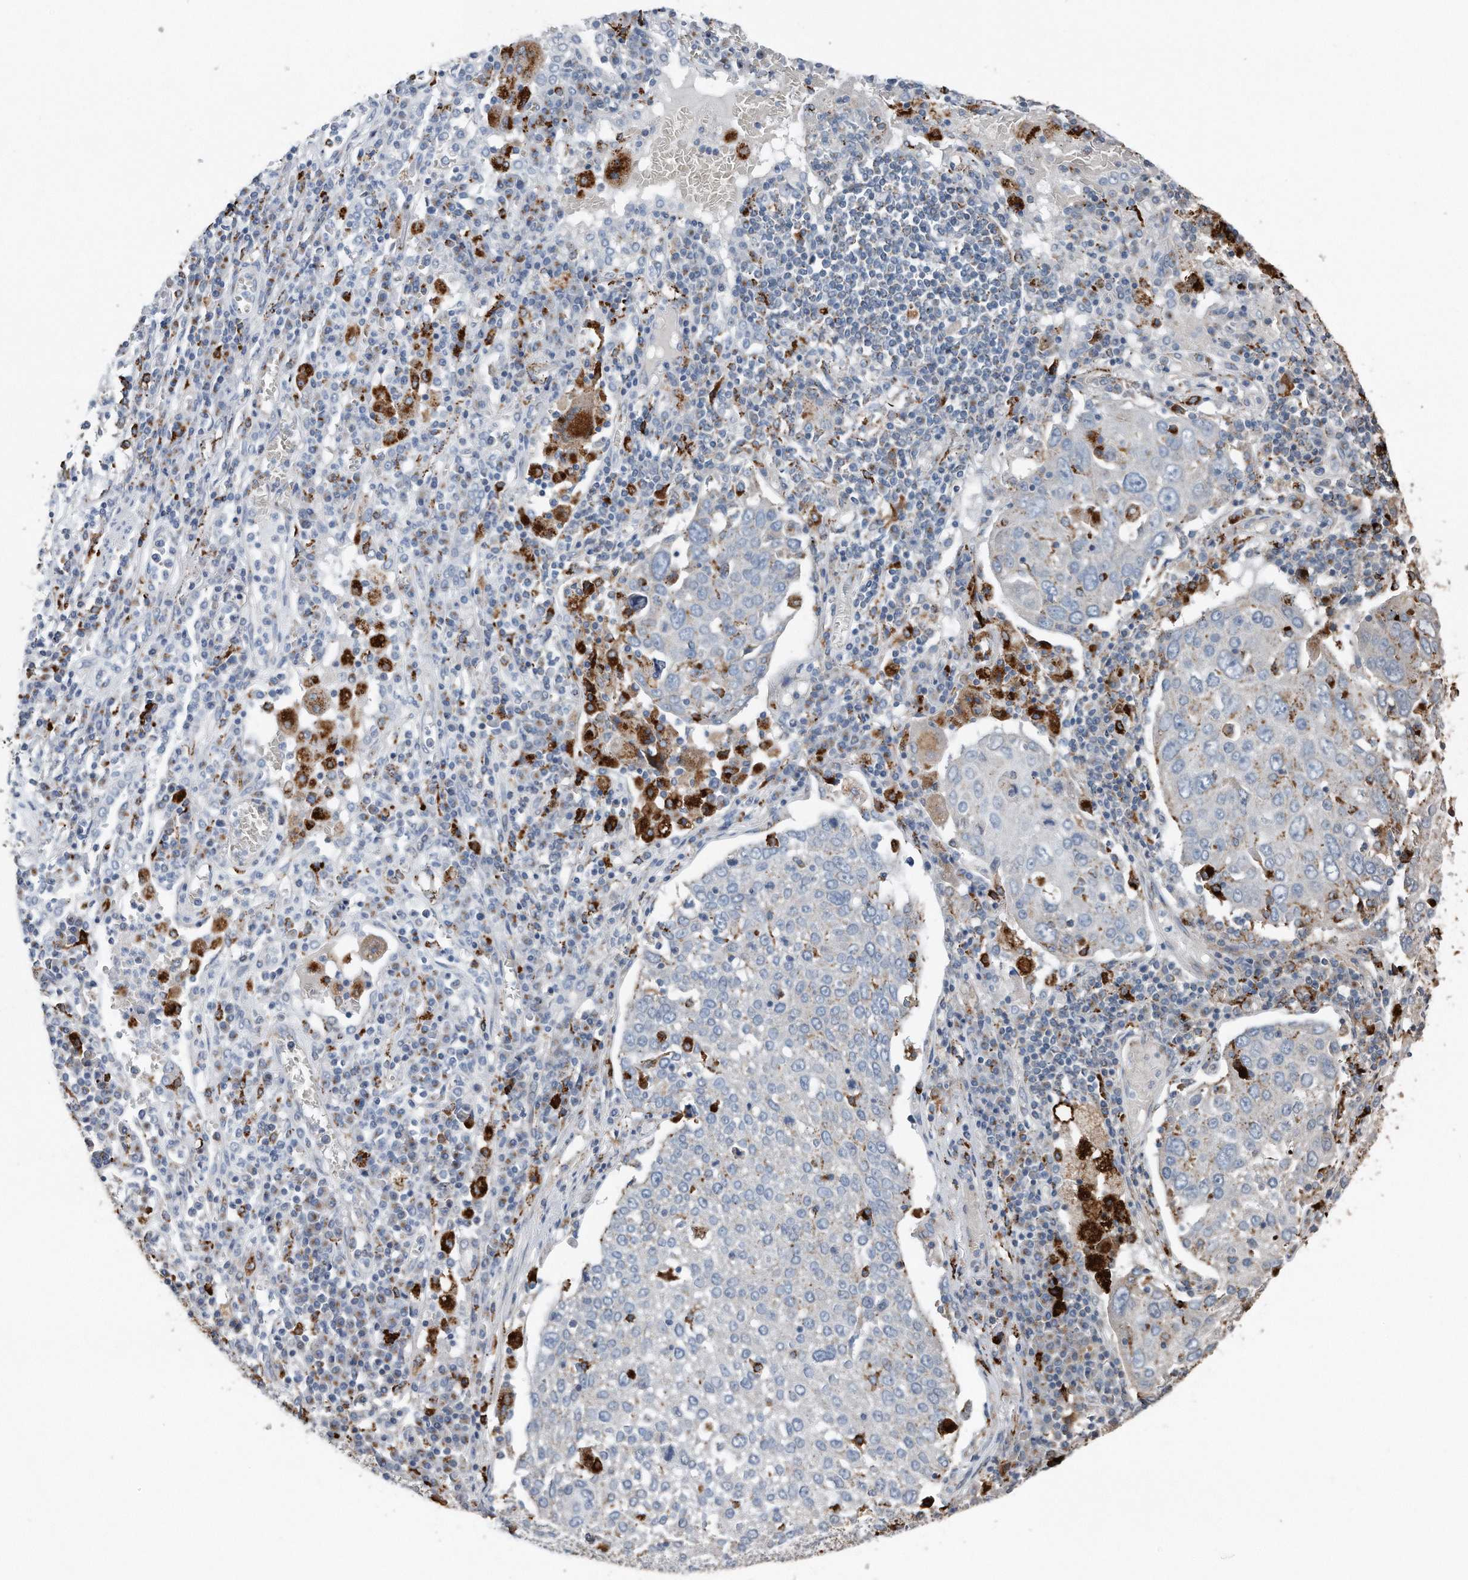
{"staining": {"intensity": "negative", "quantity": "none", "location": "none"}, "tissue": "lung cancer", "cell_type": "Tumor cells", "image_type": "cancer", "snomed": [{"axis": "morphology", "description": "Squamous cell carcinoma, NOS"}, {"axis": "topography", "description": "Lung"}], "caption": "A histopathology image of human lung cancer is negative for staining in tumor cells.", "gene": "ZNF772", "patient": {"sex": "male", "age": 65}}